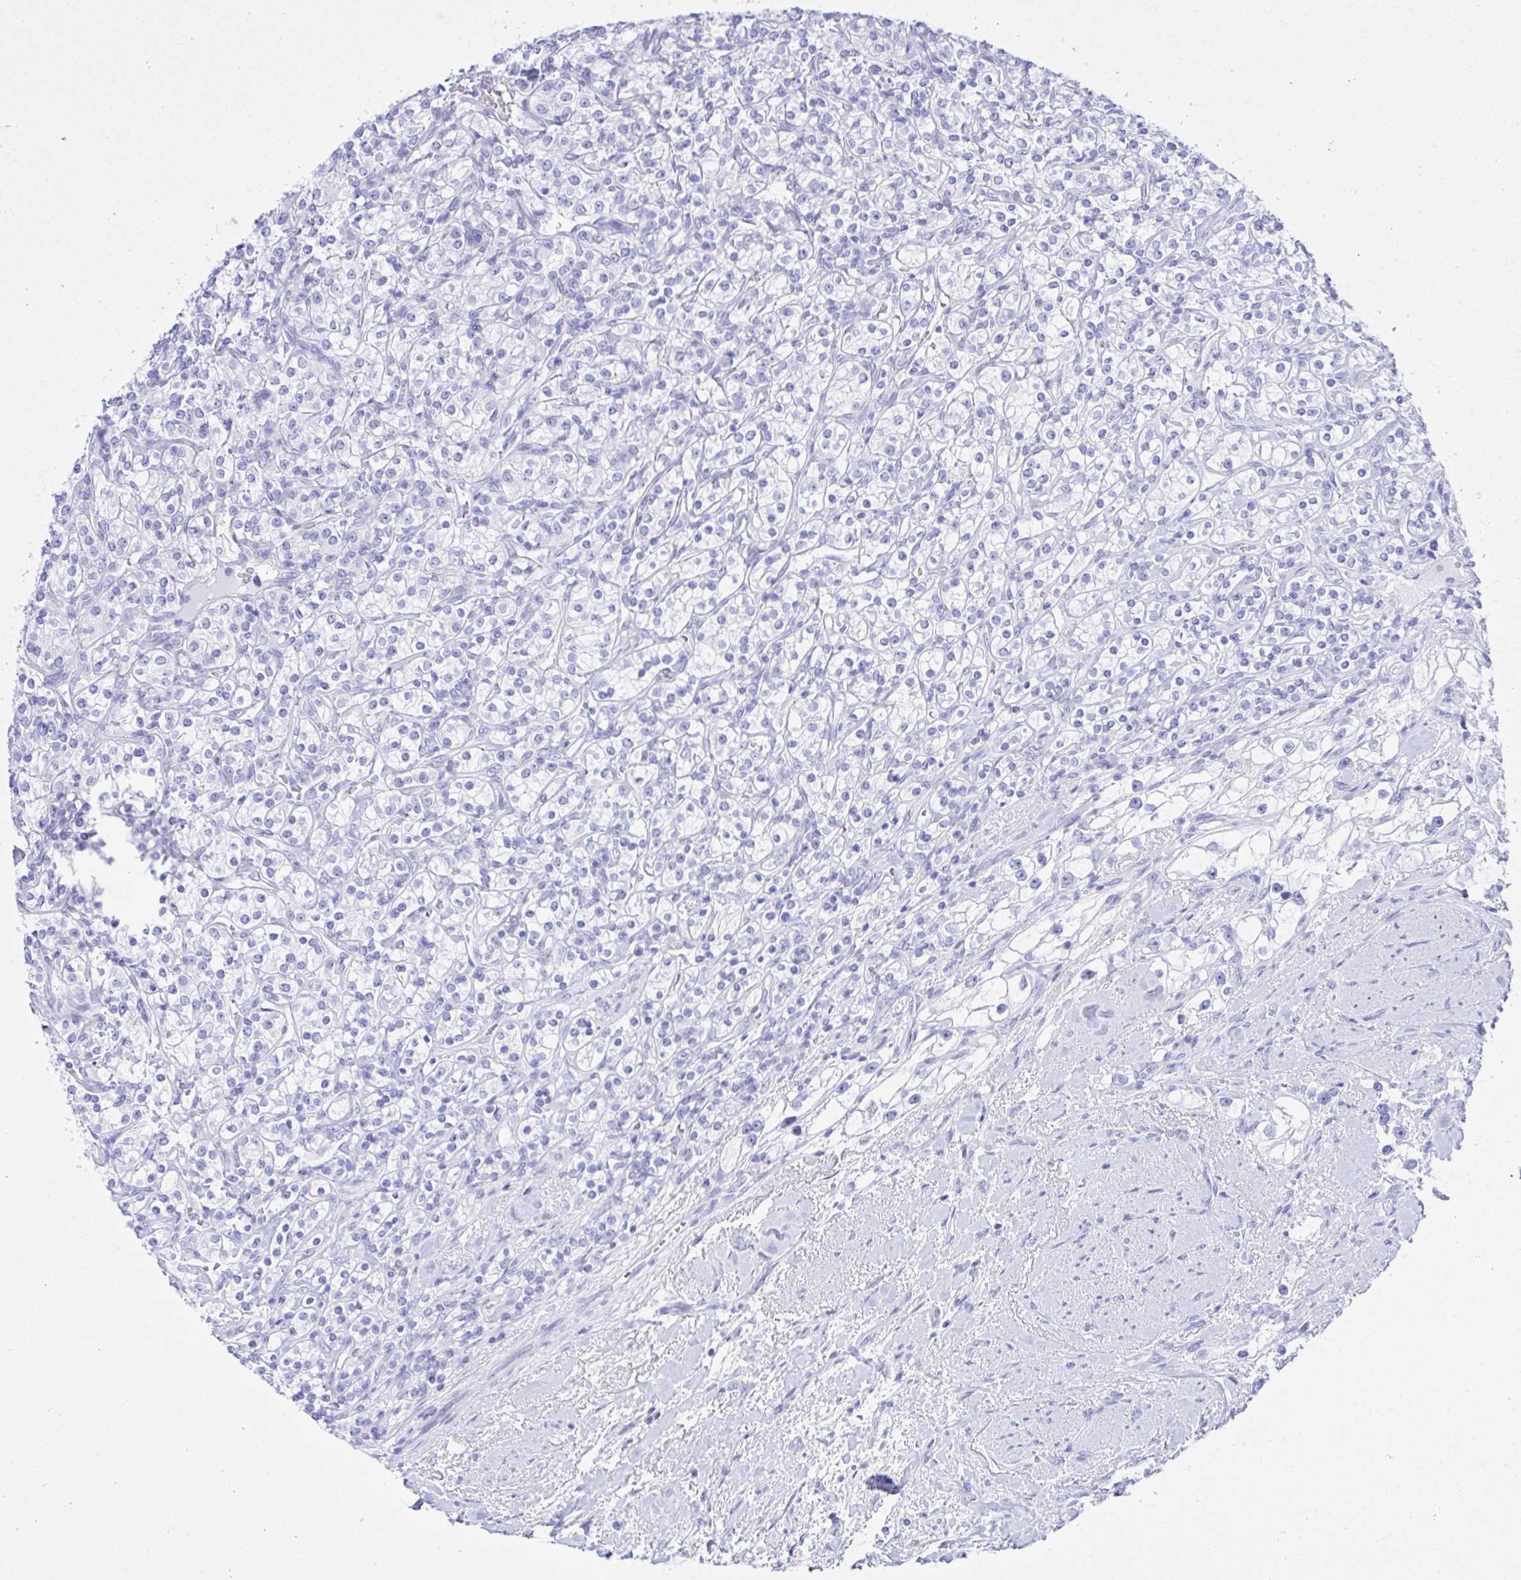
{"staining": {"intensity": "negative", "quantity": "none", "location": "none"}, "tissue": "renal cancer", "cell_type": "Tumor cells", "image_type": "cancer", "snomed": [{"axis": "morphology", "description": "Adenocarcinoma, NOS"}, {"axis": "topography", "description": "Kidney"}], "caption": "DAB immunohistochemical staining of renal cancer (adenocarcinoma) displays no significant positivity in tumor cells.", "gene": "SELENOV", "patient": {"sex": "male", "age": 77}}